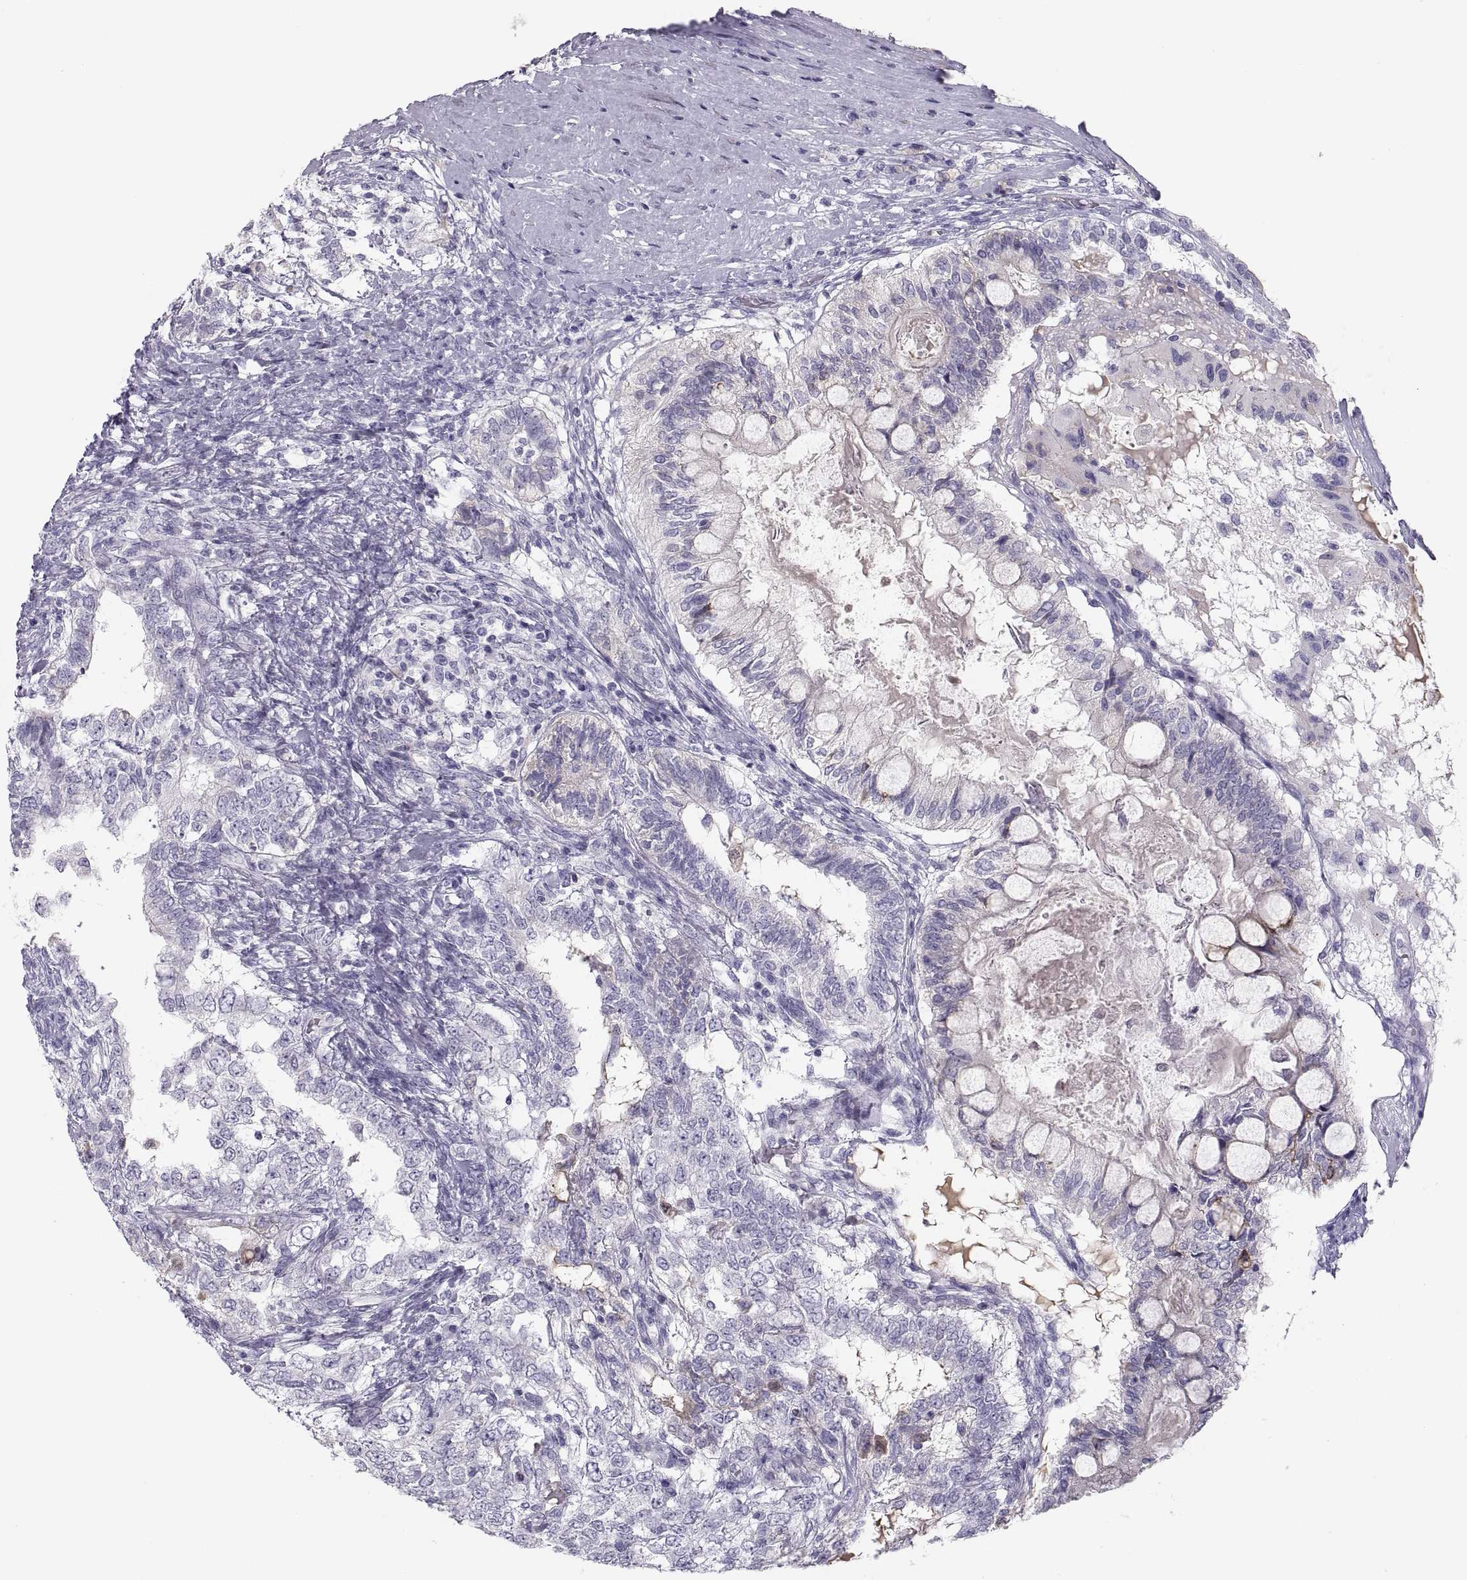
{"staining": {"intensity": "negative", "quantity": "none", "location": "none"}, "tissue": "testis cancer", "cell_type": "Tumor cells", "image_type": "cancer", "snomed": [{"axis": "morphology", "description": "Seminoma, NOS"}, {"axis": "morphology", "description": "Carcinoma, Embryonal, NOS"}, {"axis": "topography", "description": "Testis"}], "caption": "Human embryonal carcinoma (testis) stained for a protein using IHC shows no staining in tumor cells.", "gene": "MAGEB2", "patient": {"sex": "male", "age": 41}}